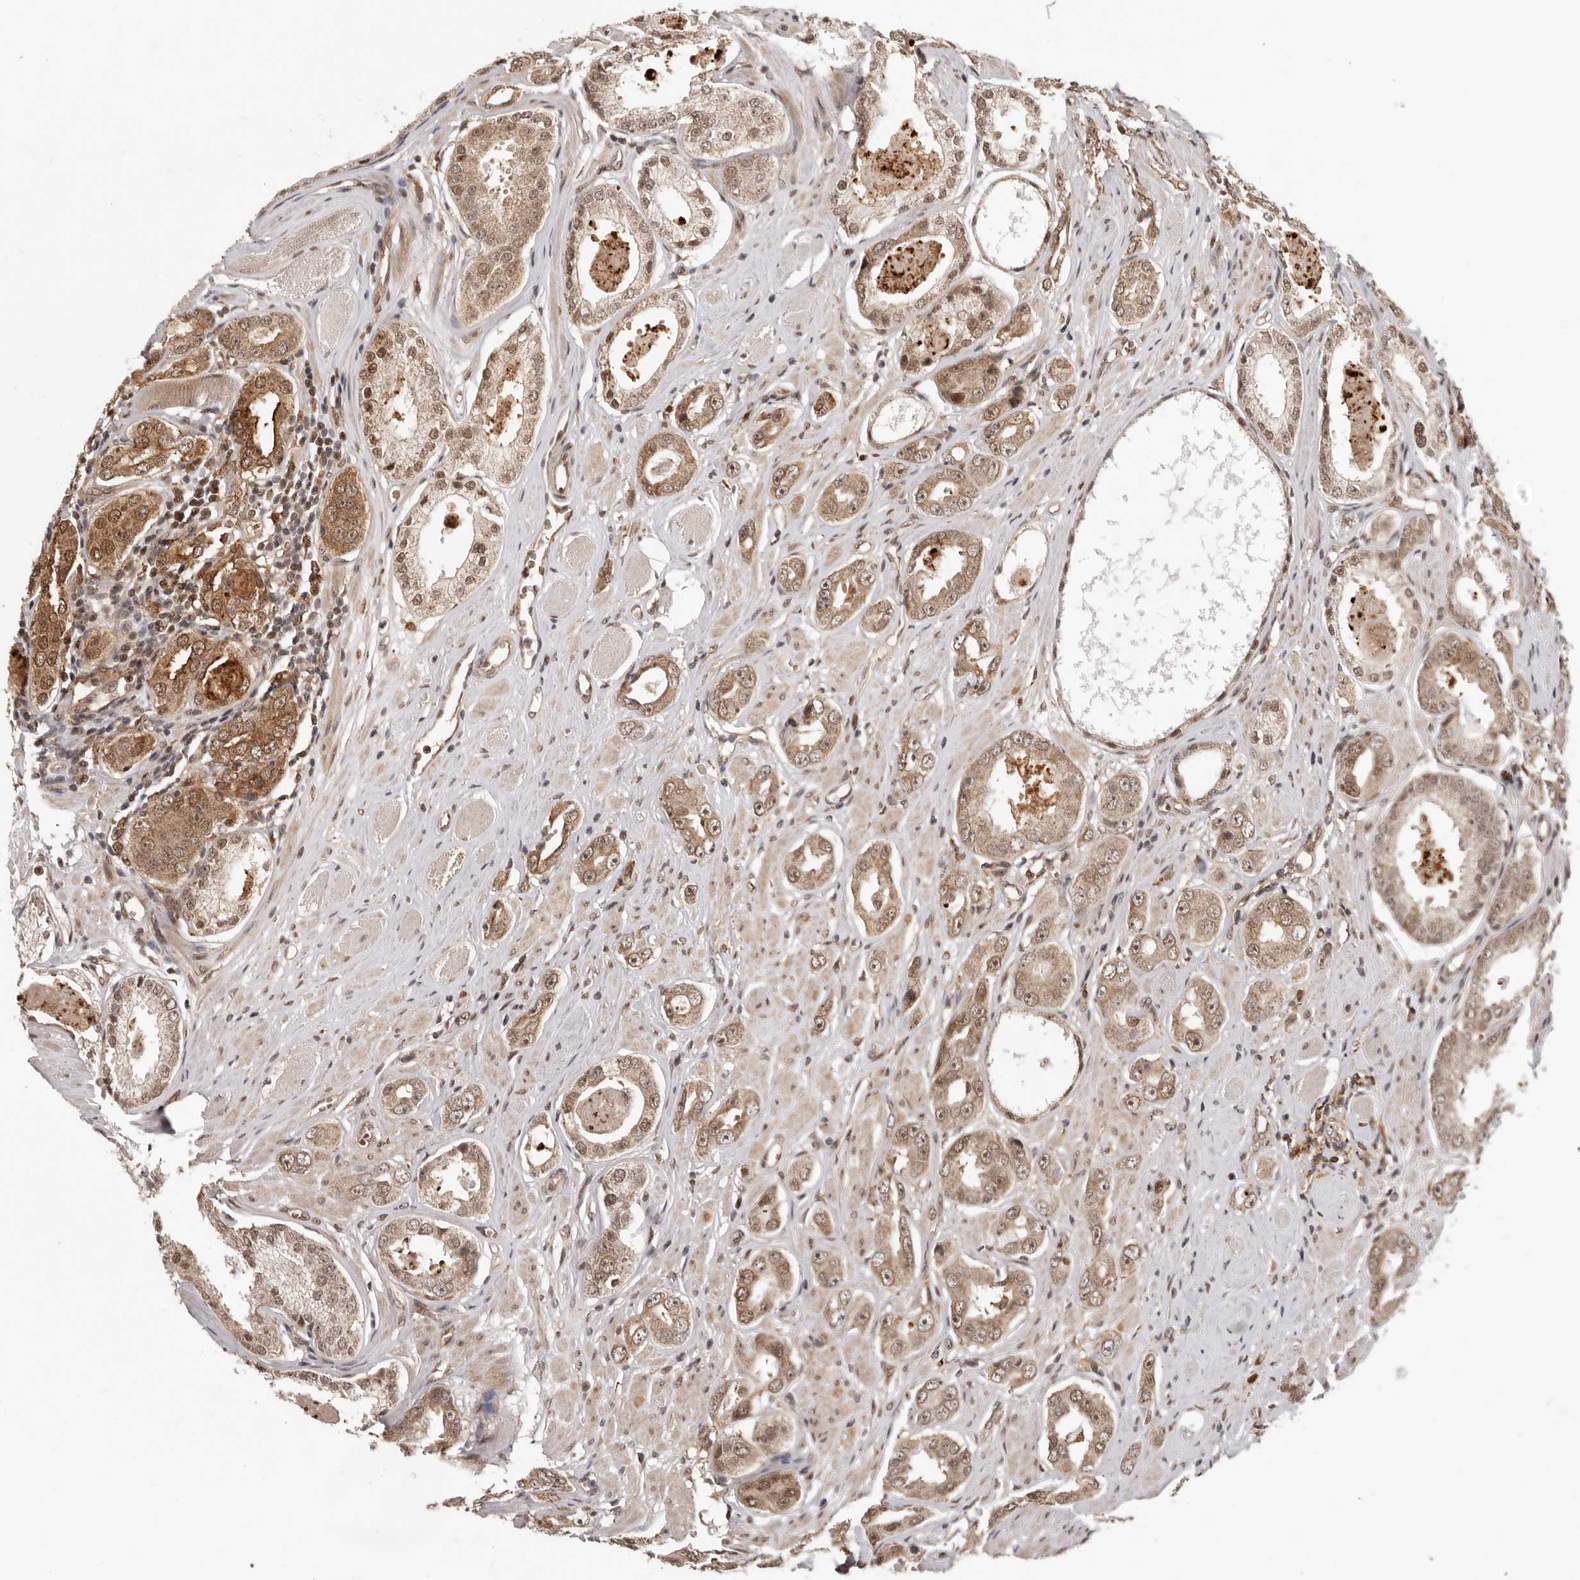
{"staining": {"intensity": "moderate", "quantity": ">75%", "location": "cytoplasmic/membranous,nuclear"}, "tissue": "prostate cancer", "cell_type": "Tumor cells", "image_type": "cancer", "snomed": [{"axis": "morphology", "description": "Adenocarcinoma, Medium grade"}, {"axis": "topography", "description": "Prostate"}], "caption": "Immunohistochemical staining of human prostate cancer (medium-grade adenocarcinoma) shows medium levels of moderate cytoplasmic/membranous and nuclear protein positivity in about >75% of tumor cells.", "gene": "NCOA3", "patient": {"sex": "male", "age": 53}}